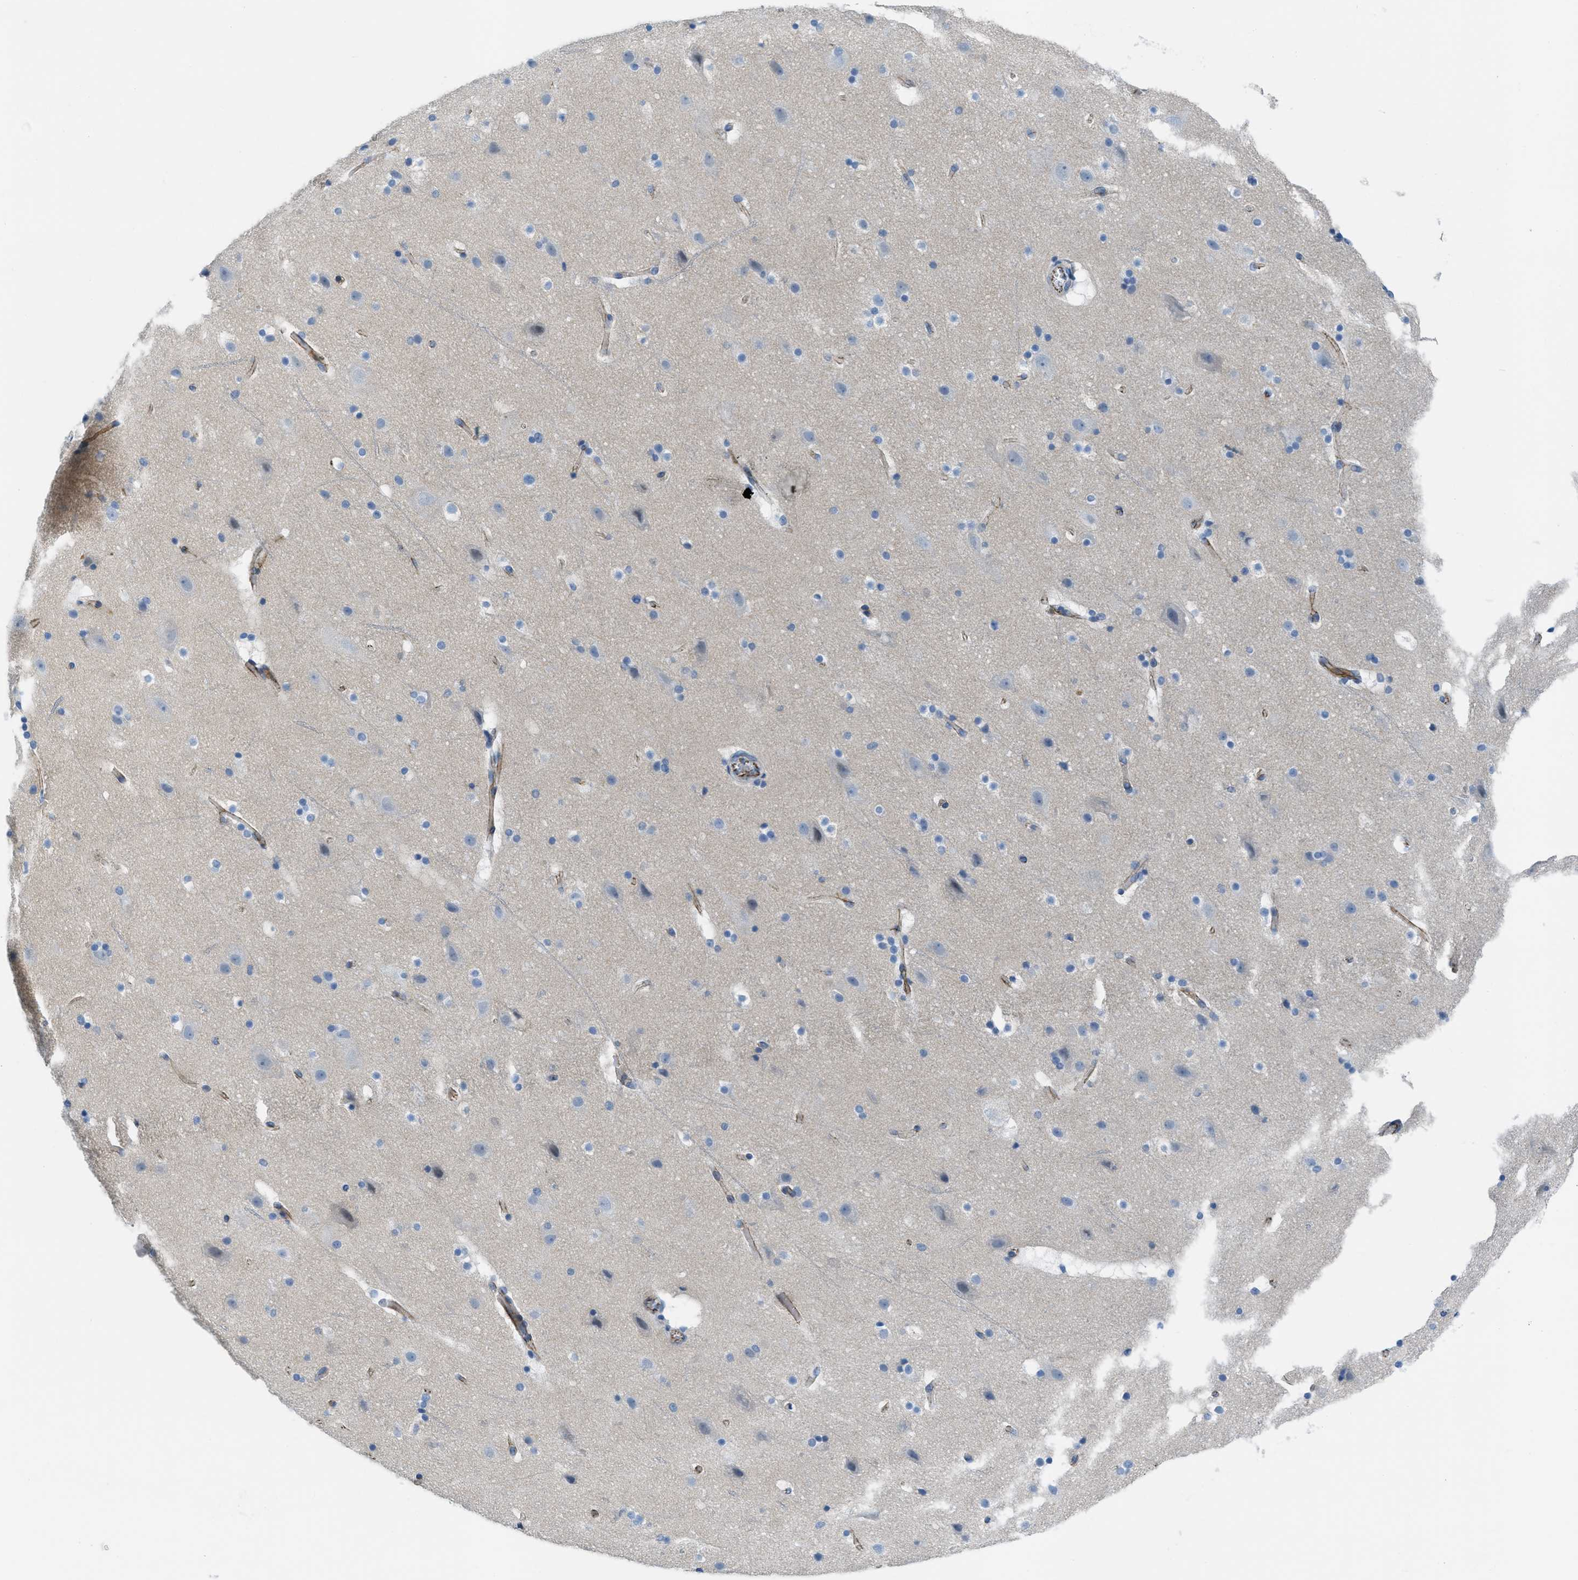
{"staining": {"intensity": "weak", "quantity": ">75%", "location": "cytoplasmic/membranous"}, "tissue": "cerebral cortex", "cell_type": "Endothelial cells", "image_type": "normal", "snomed": [{"axis": "morphology", "description": "Normal tissue, NOS"}, {"axis": "topography", "description": "Cerebral cortex"}], "caption": "IHC (DAB (3,3'-diaminobenzidine)) staining of unremarkable cerebral cortex reveals weak cytoplasmic/membranous protein staining in about >75% of endothelial cells.", "gene": "CRB3", "patient": {"sex": "male", "age": 45}}